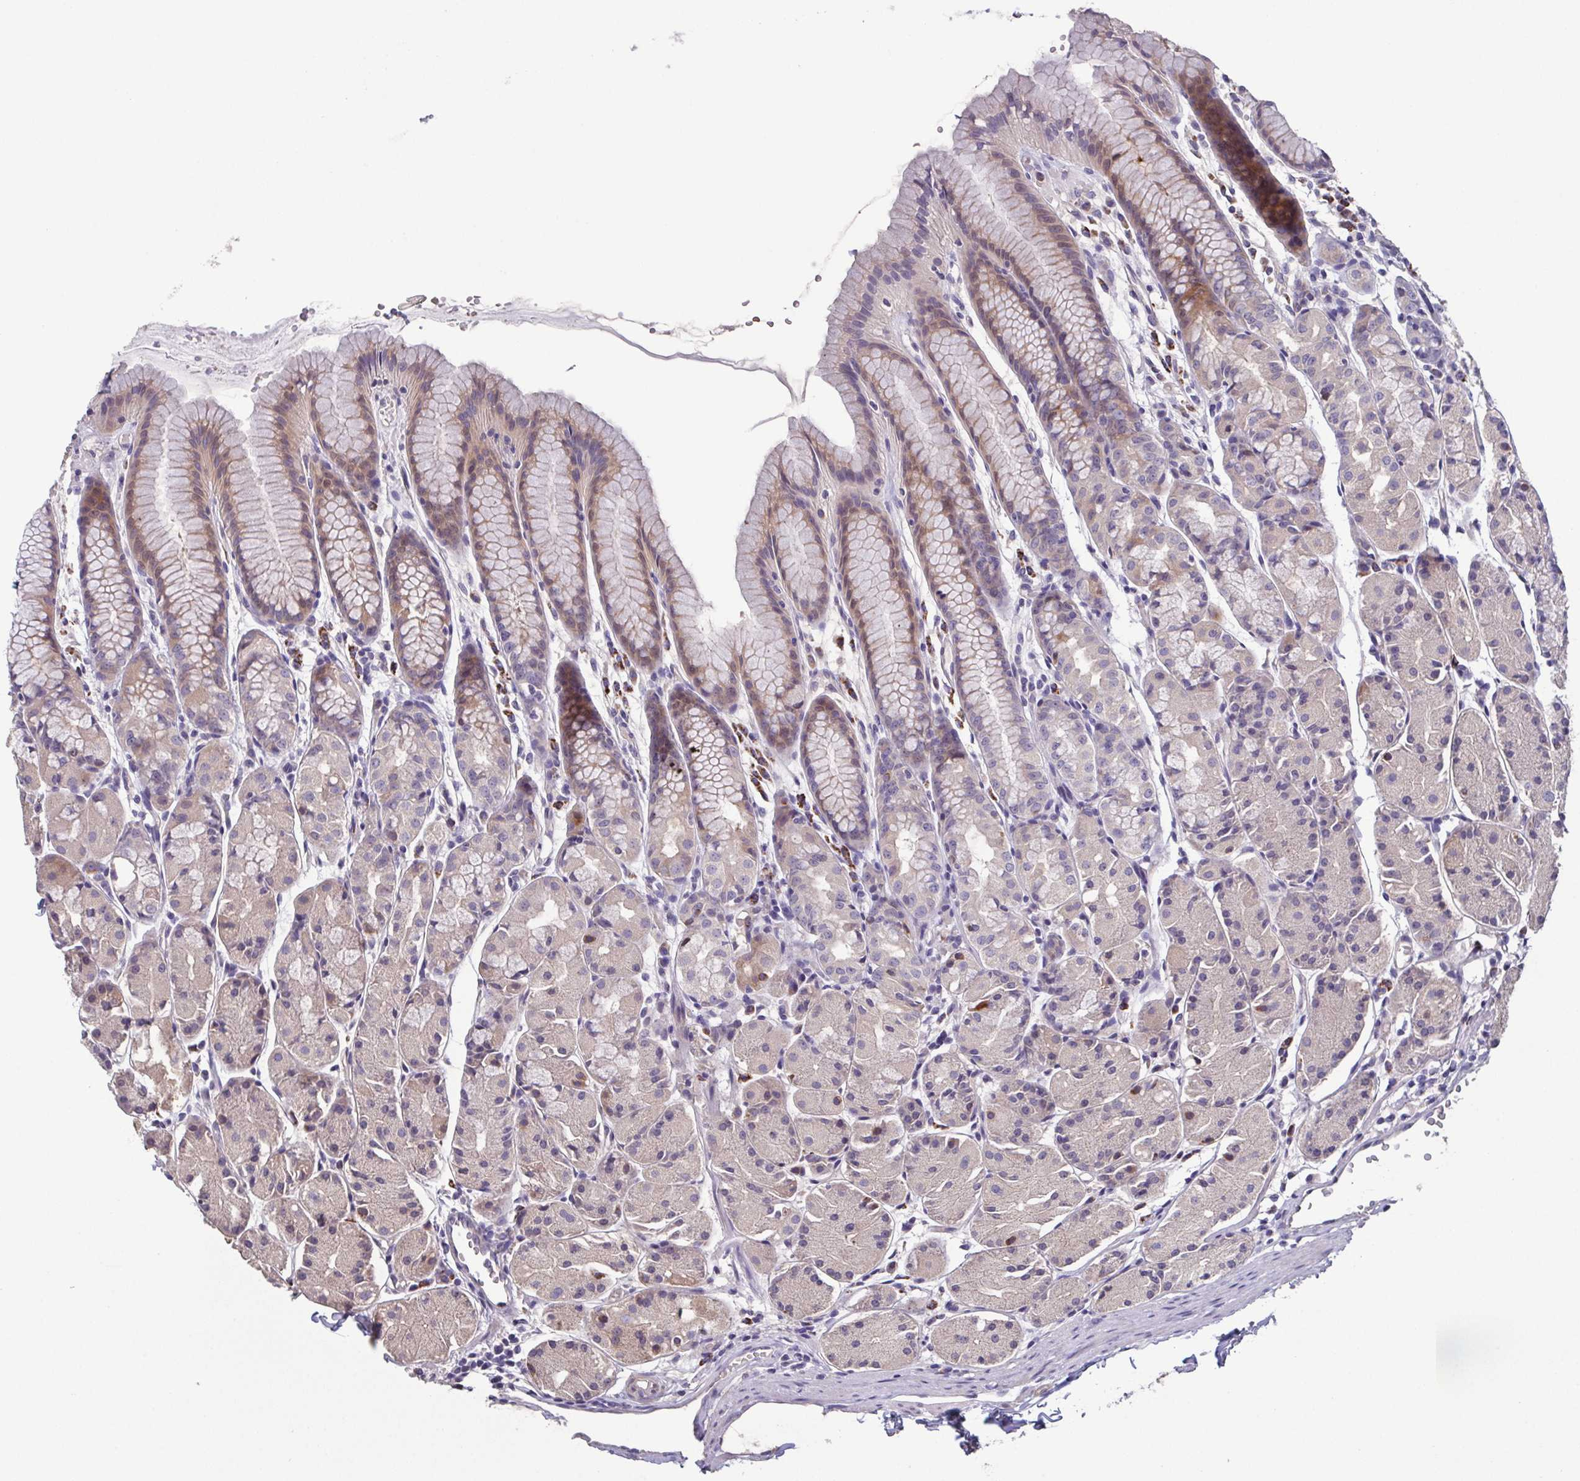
{"staining": {"intensity": "weak", "quantity": "25%-75%", "location": "cytoplasmic/membranous"}, "tissue": "stomach", "cell_type": "Glandular cells", "image_type": "normal", "snomed": [{"axis": "morphology", "description": "Normal tissue, NOS"}, {"axis": "topography", "description": "Stomach, upper"}], "caption": "Stomach stained with IHC exhibits weak cytoplasmic/membranous expression in about 25%-75% of glandular cells.", "gene": "GLDC", "patient": {"sex": "male", "age": 47}}